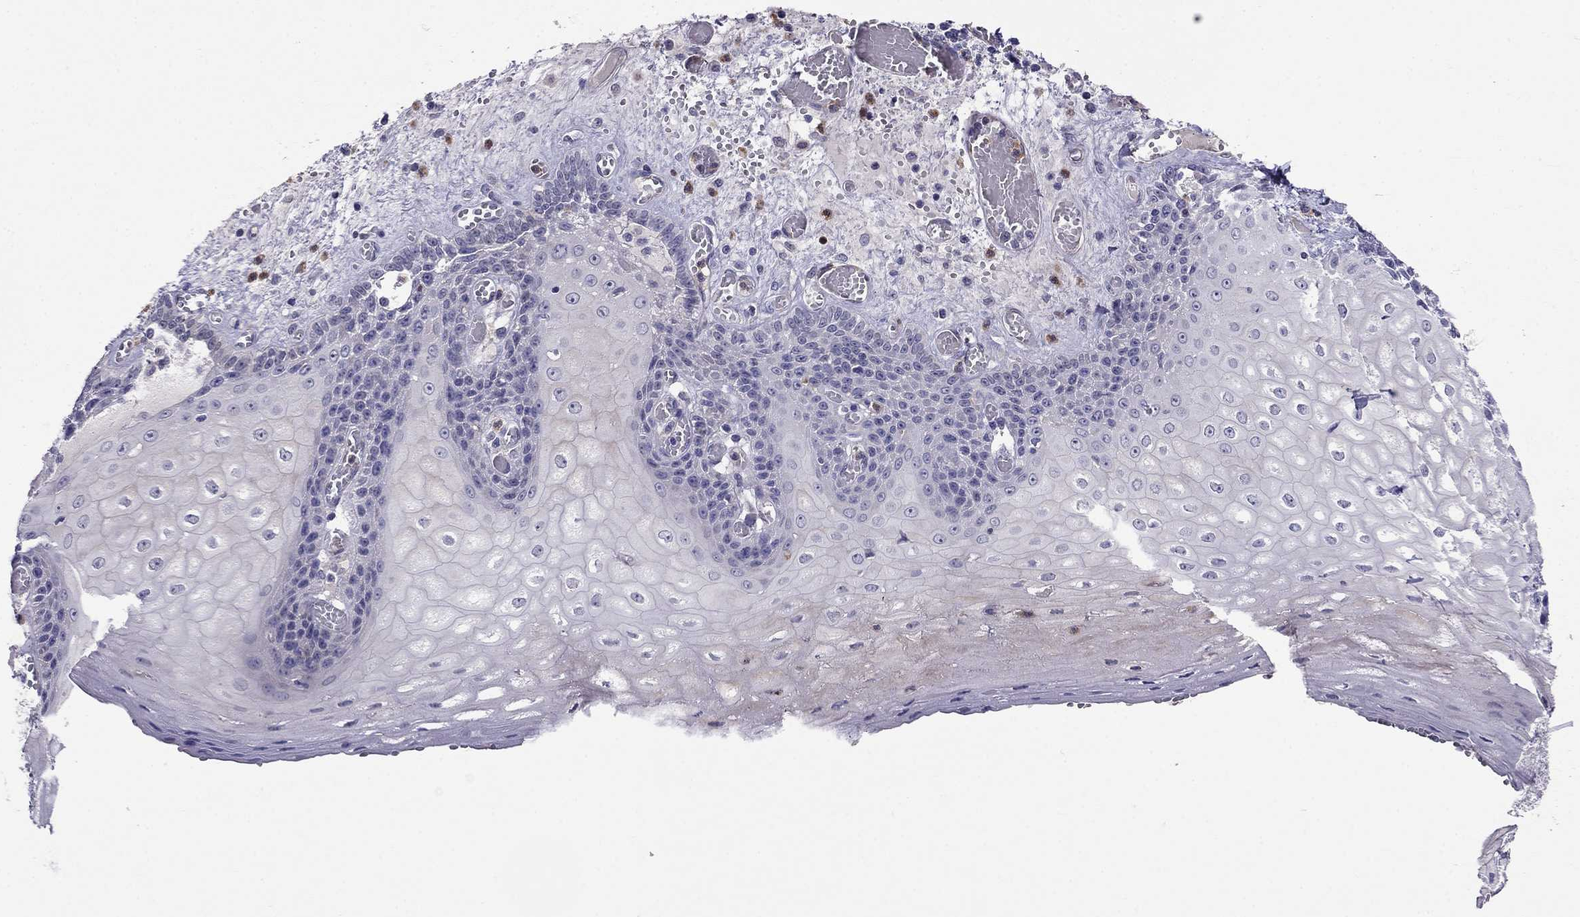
{"staining": {"intensity": "negative", "quantity": "none", "location": "none"}, "tissue": "esophagus", "cell_type": "Squamous epithelial cells", "image_type": "normal", "snomed": [{"axis": "morphology", "description": "Normal tissue, NOS"}, {"axis": "topography", "description": "Esophagus"}], "caption": "The histopathology image displays no significant positivity in squamous epithelial cells of esophagus. Nuclei are stained in blue.", "gene": "SPINT4", "patient": {"sex": "male", "age": 58}}